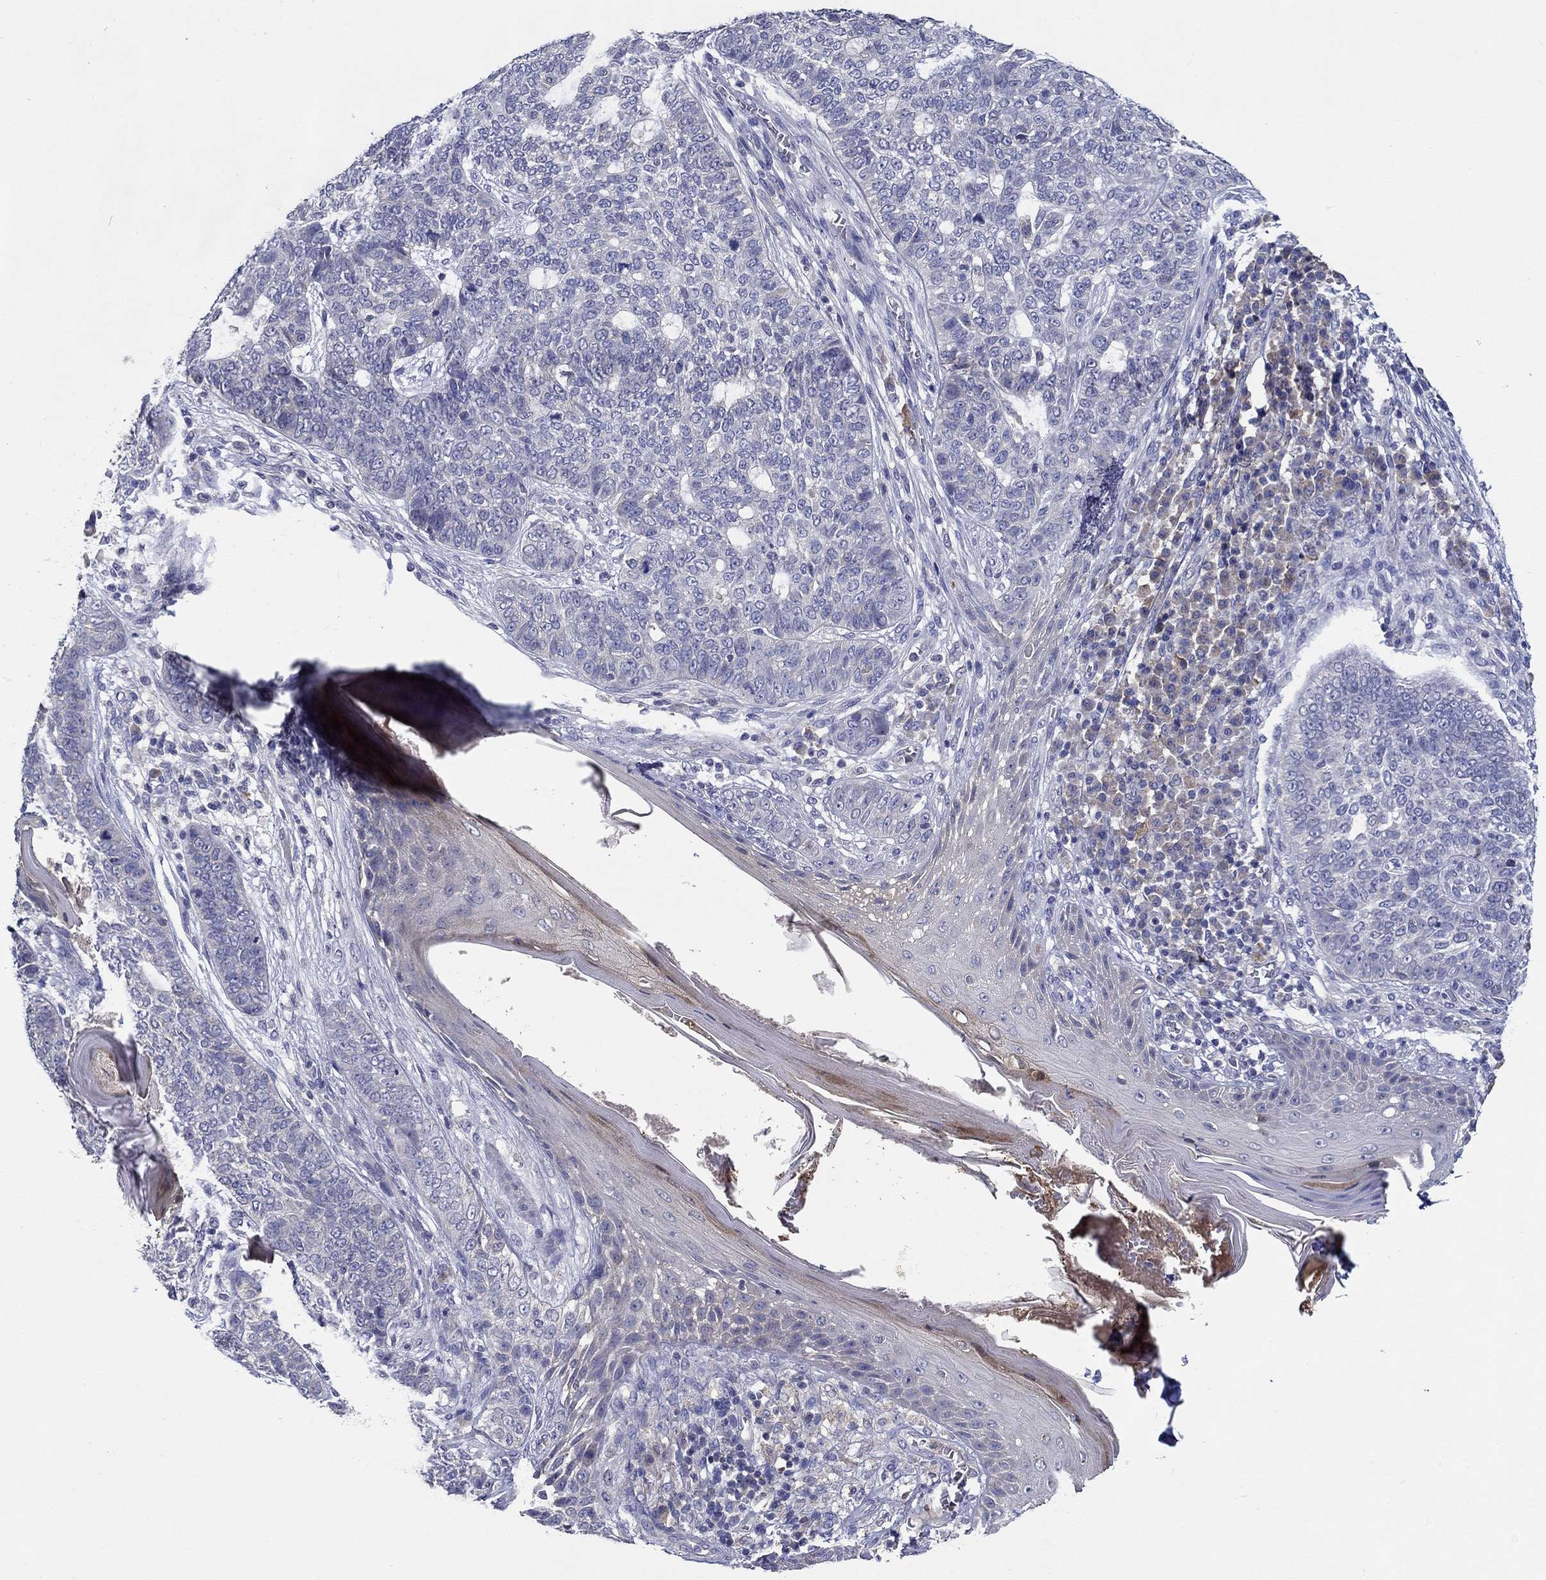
{"staining": {"intensity": "negative", "quantity": "none", "location": "none"}, "tissue": "skin cancer", "cell_type": "Tumor cells", "image_type": "cancer", "snomed": [{"axis": "morphology", "description": "Basal cell carcinoma"}, {"axis": "topography", "description": "Skin"}], "caption": "Immunohistochemistry of basal cell carcinoma (skin) reveals no positivity in tumor cells.", "gene": "CHIT1", "patient": {"sex": "female", "age": 69}}